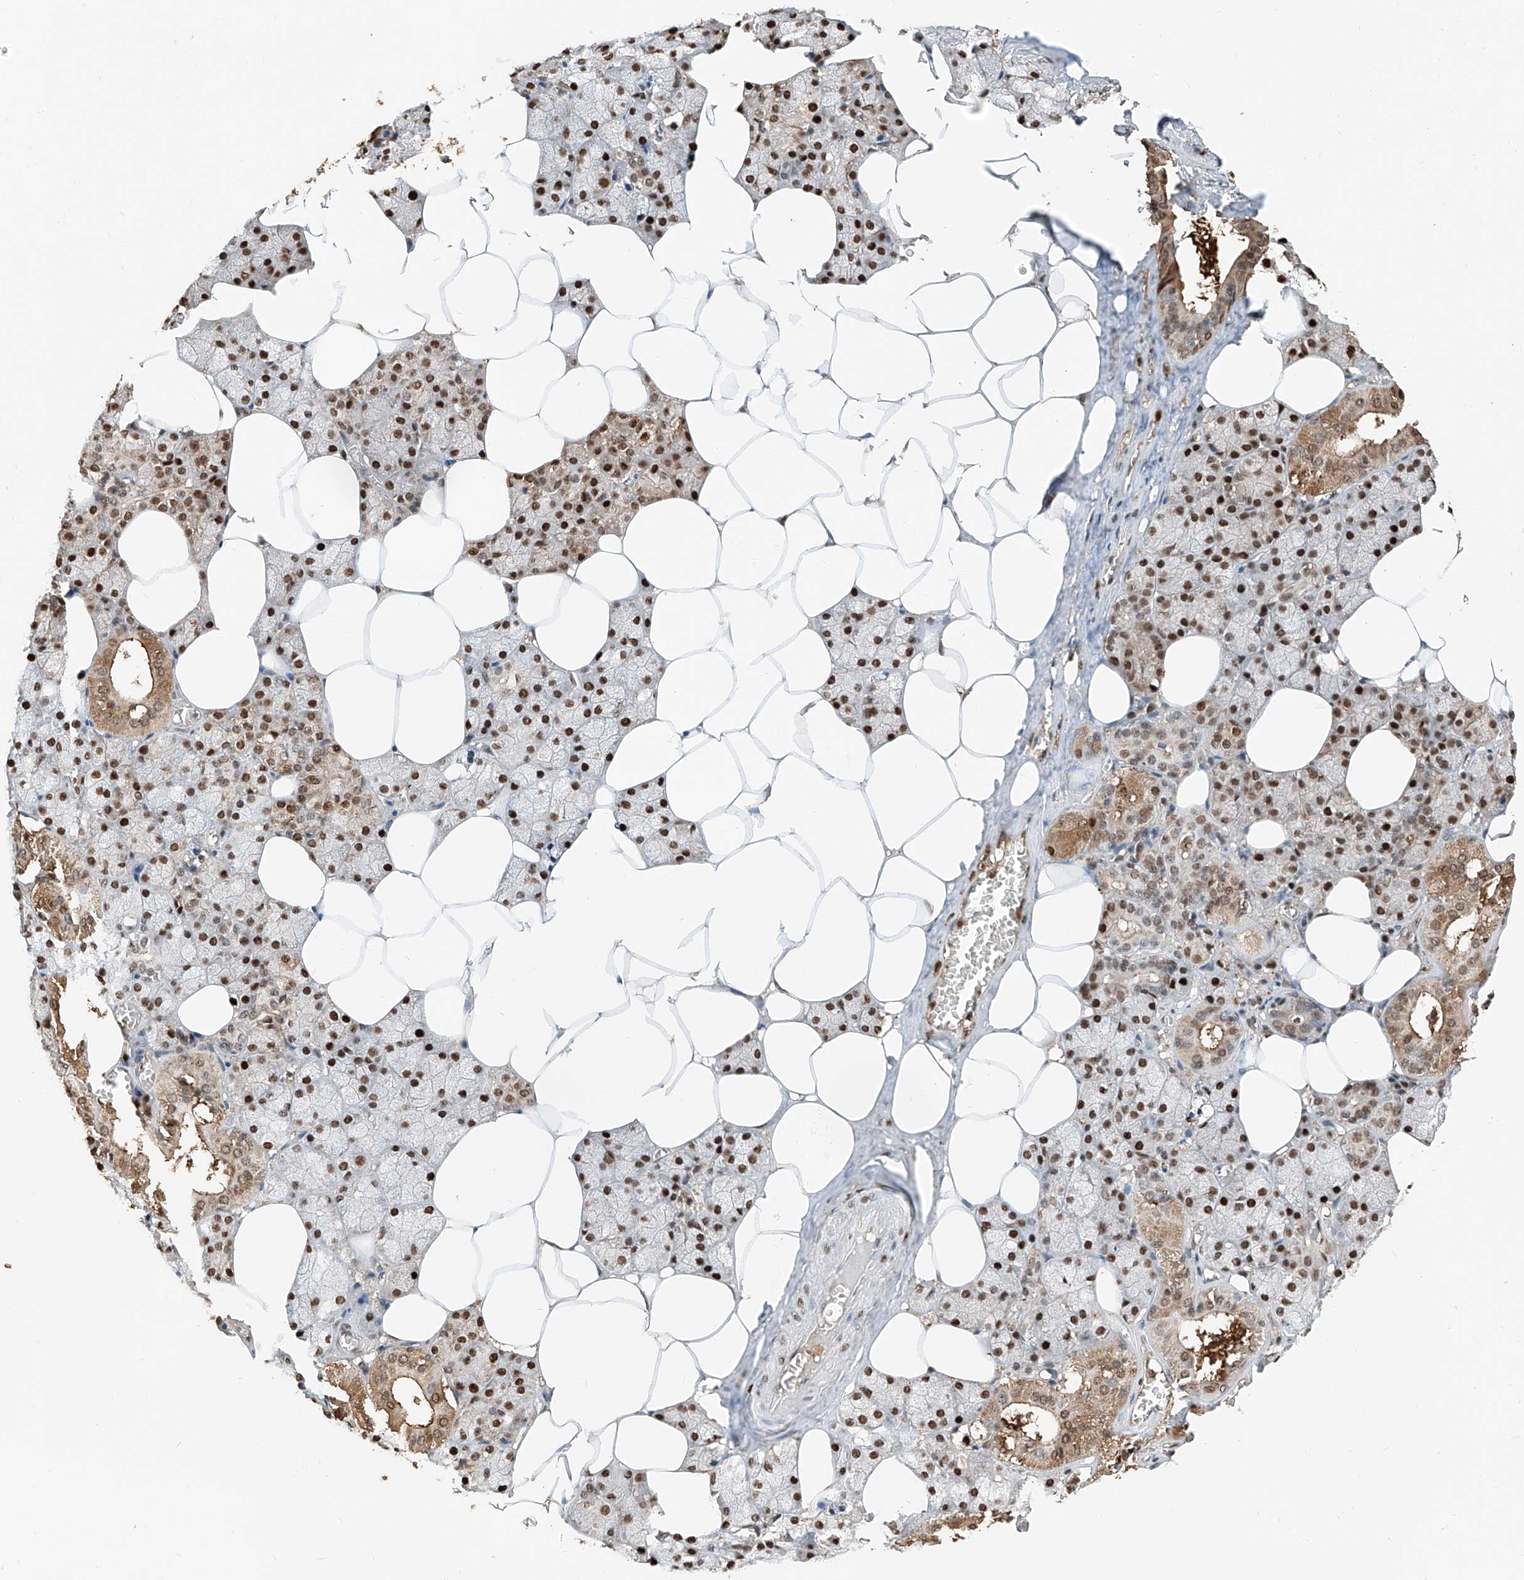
{"staining": {"intensity": "strong", "quantity": ">75%", "location": "cytoplasmic/membranous,nuclear"}, "tissue": "salivary gland", "cell_type": "Glandular cells", "image_type": "normal", "snomed": [{"axis": "morphology", "description": "Normal tissue, NOS"}, {"axis": "topography", "description": "Salivary gland"}], "caption": "DAB immunohistochemical staining of benign human salivary gland exhibits strong cytoplasmic/membranous,nuclear protein staining in about >75% of glandular cells. Immunohistochemistry stains the protein of interest in brown and the nuclei are stained blue.", "gene": "RMND1", "patient": {"sex": "male", "age": 62}}